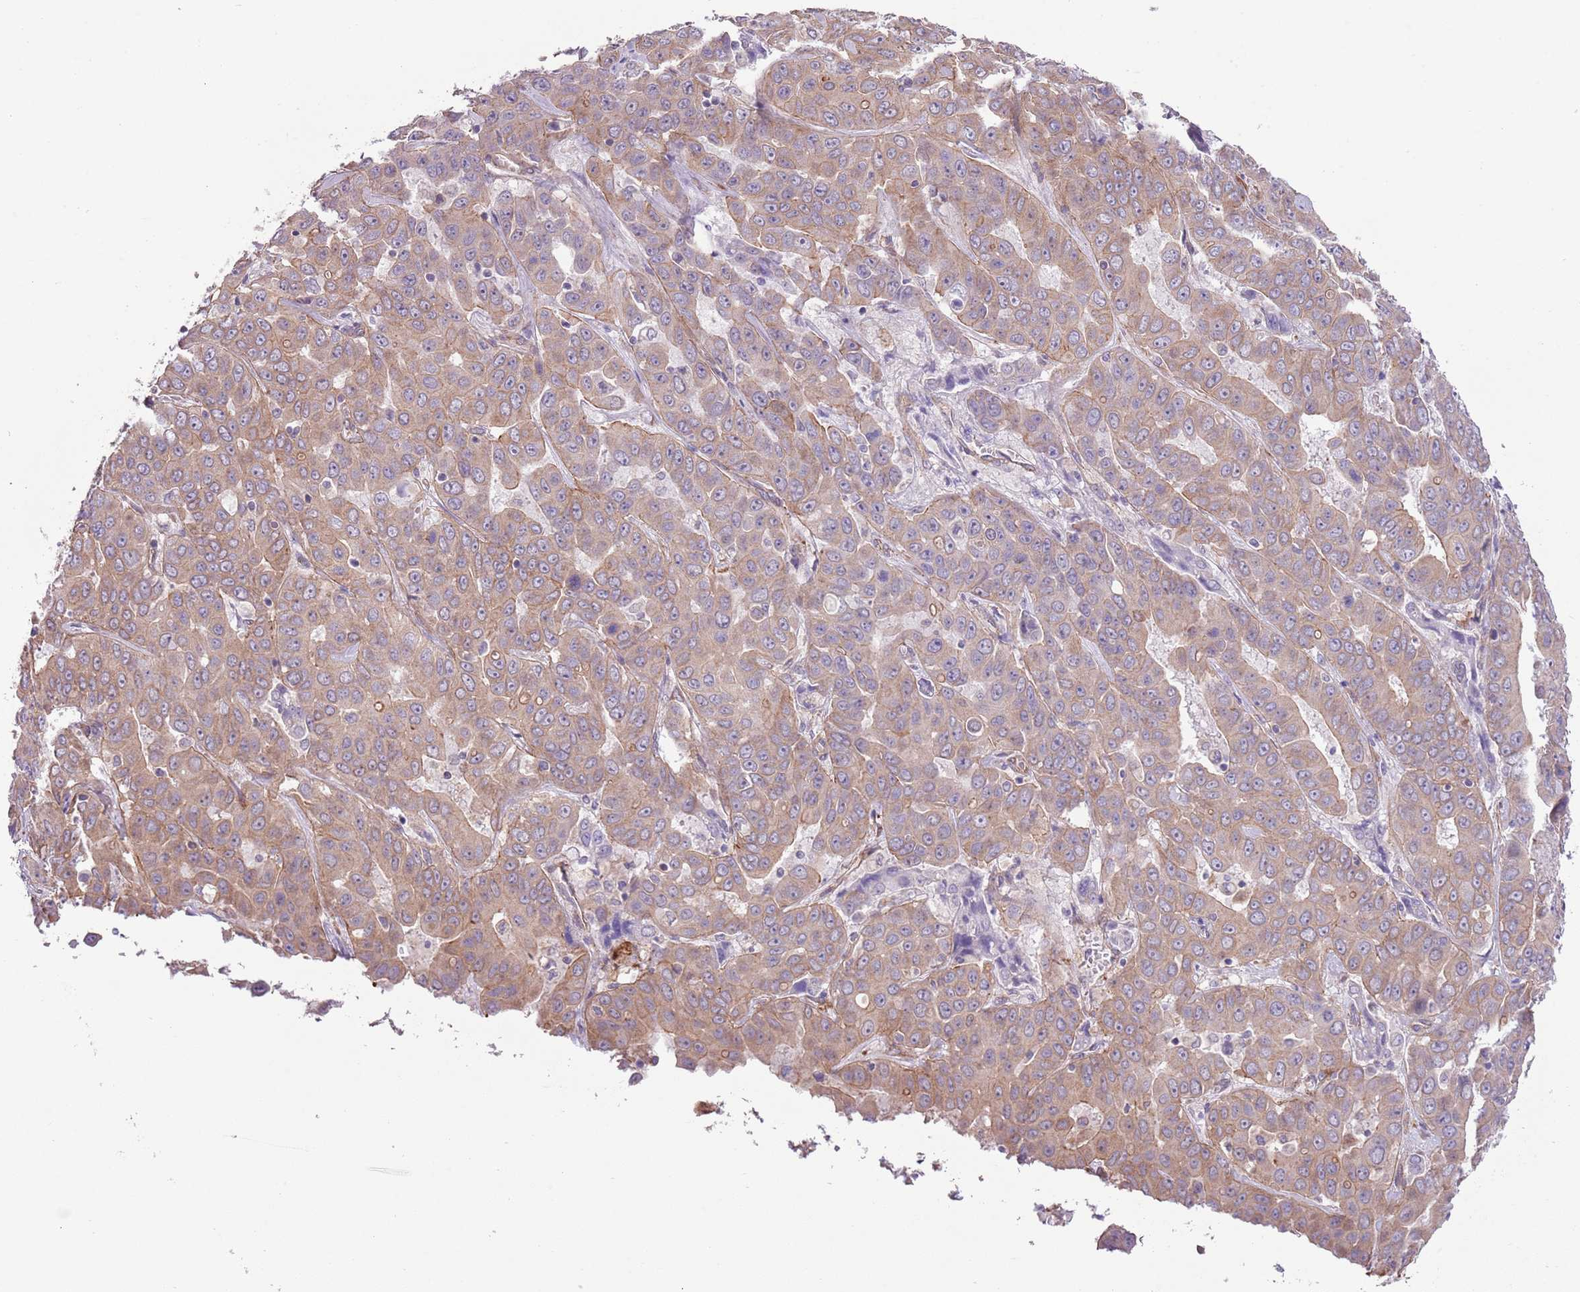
{"staining": {"intensity": "moderate", "quantity": "25%-75%", "location": "cytoplasmic/membranous"}, "tissue": "liver cancer", "cell_type": "Tumor cells", "image_type": "cancer", "snomed": [{"axis": "morphology", "description": "Cholangiocarcinoma"}, {"axis": "topography", "description": "Liver"}], "caption": "This is a histology image of immunohistochemistry (IHC) staining of liver cancer (cholangiocarcinoma), which shows moderate positivity in the cytoplasmic/membranous of tumor cells.", "gene": "CREBZF", "patient": {"sex": "female", "age": 52}}